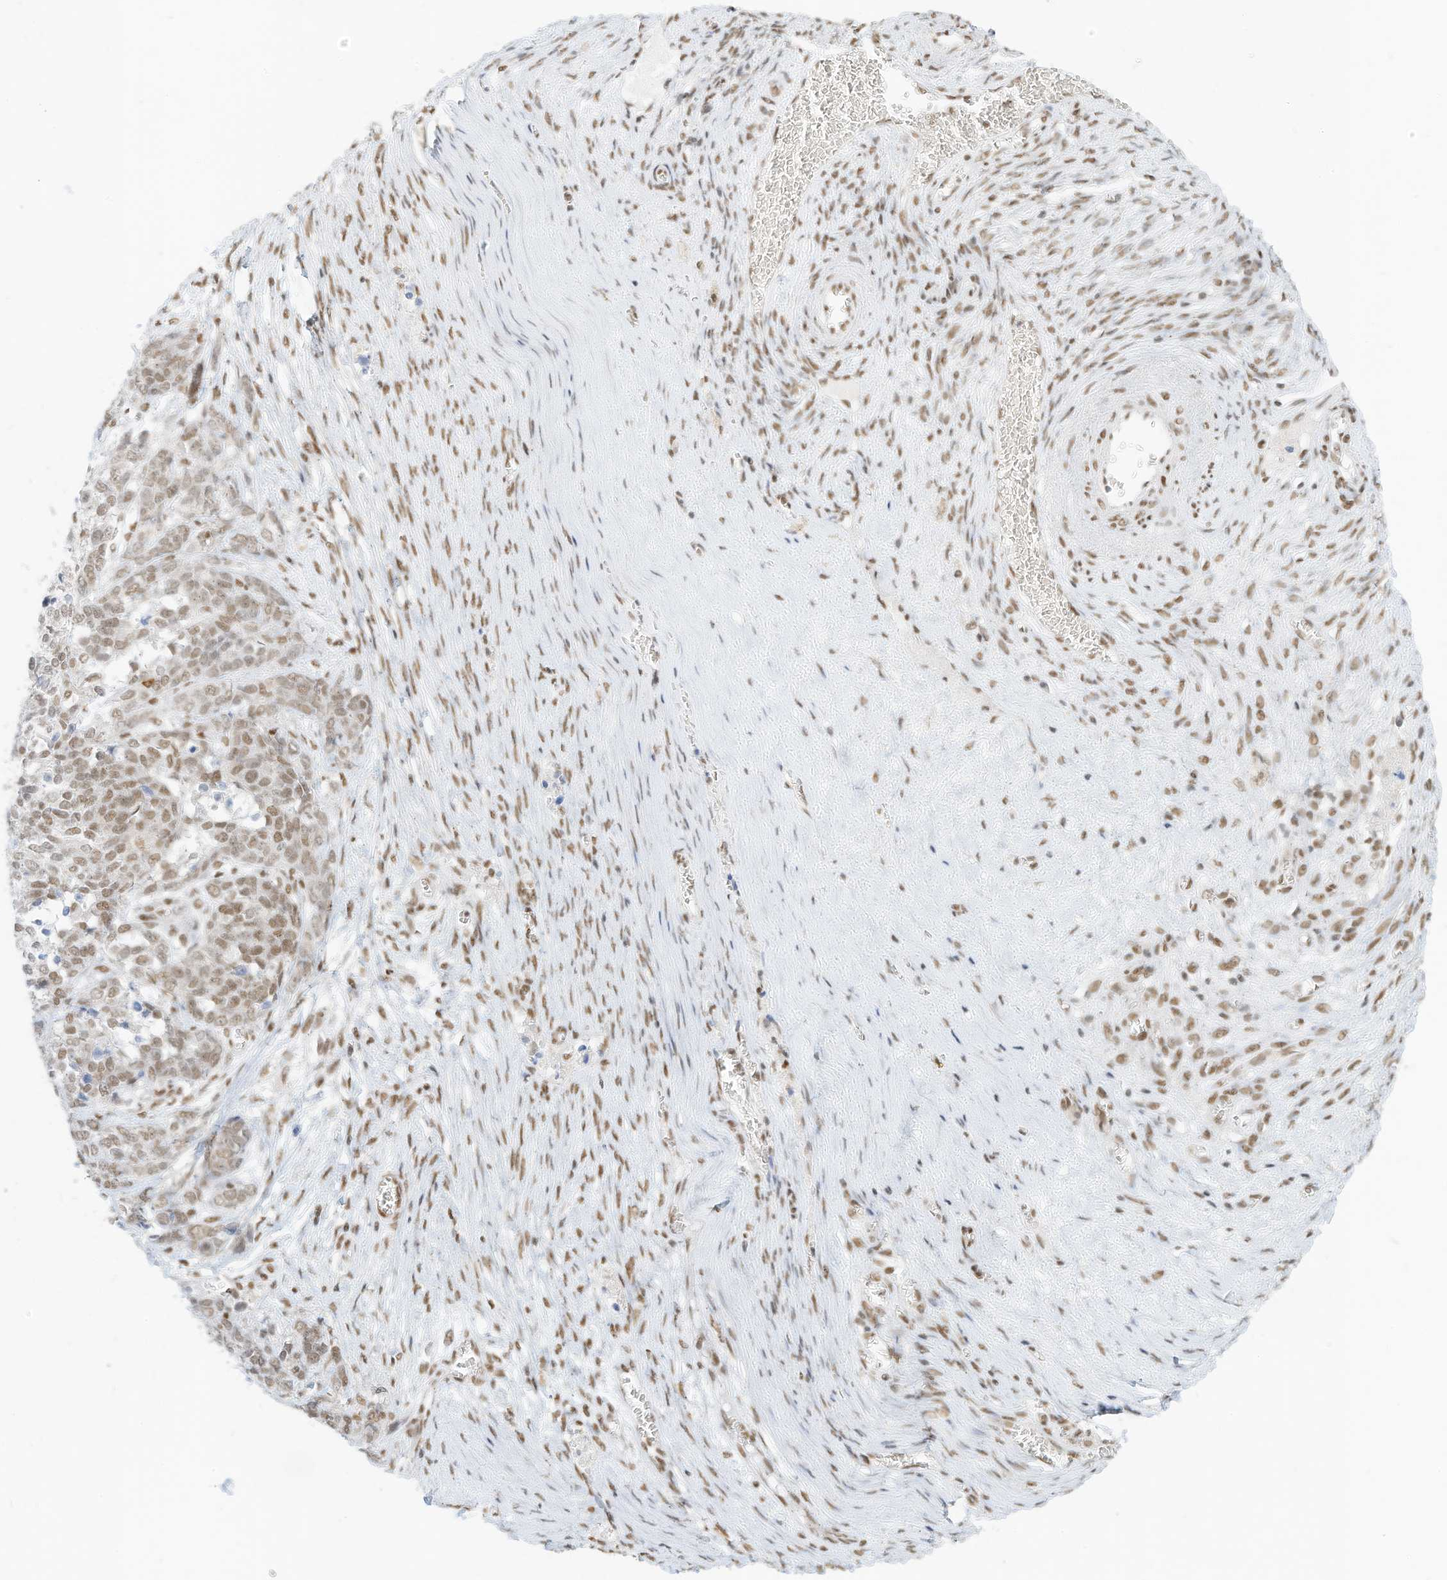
{"staining": {"intensity": "moderate", "quantity": ">75%", "location": "nuclear"}, "tissue": "ovarian cancer", "cell_type": "Tumor cells", "image_type": "cancer", "snomed": [{"axis": "morphology", "description": "Cystadenocarcinoma, serous, NOS"}, {"axis": "topography", "description": "Ovary"}], "caption": "Ovarian serous cystadenocarcinoma stained with a brown dye reveals moderate nuclear positive expression in about >75% of tumor cells.", "gene": "SMARCA2", "patient": {"sex": "female", "age": 44}}